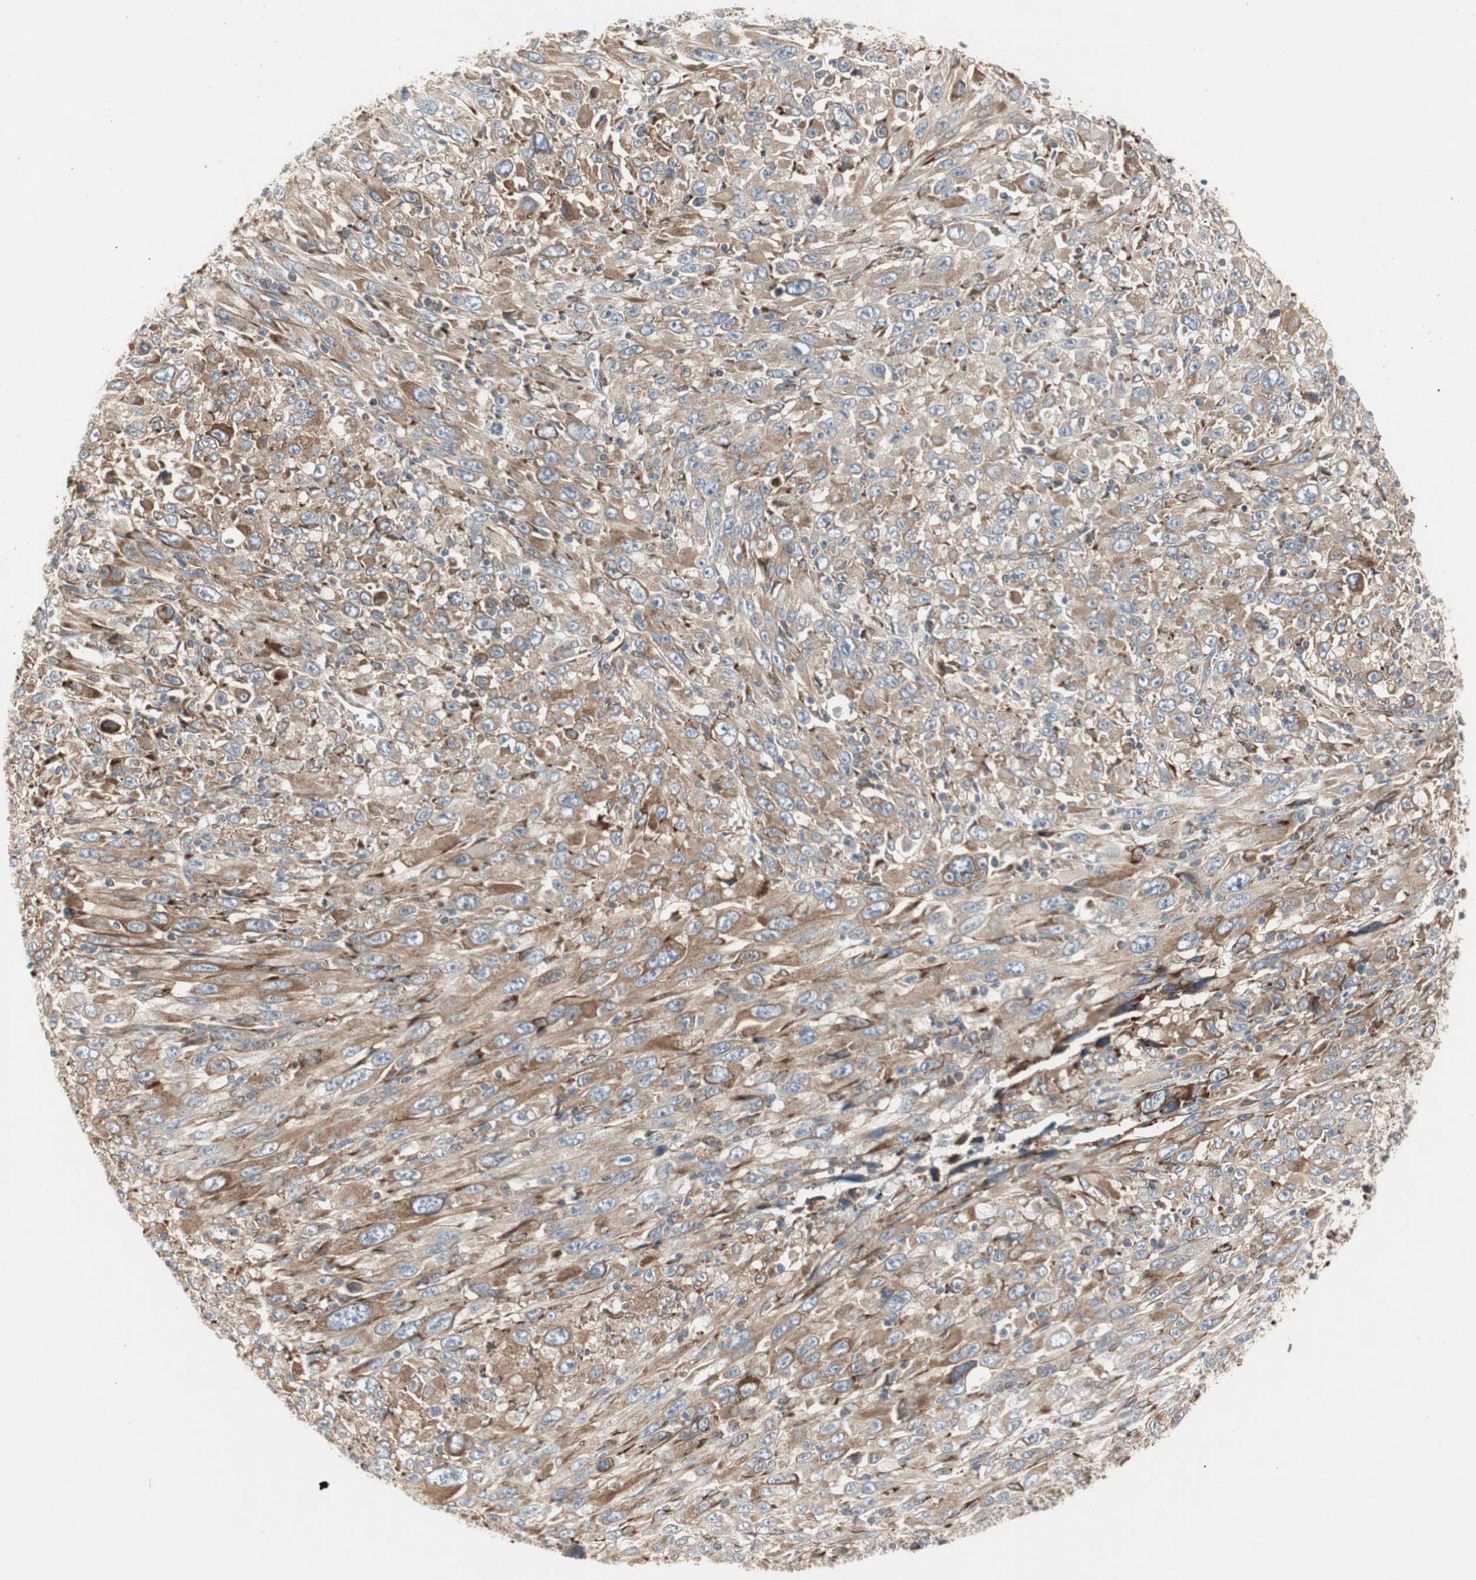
{"staining": {"intensity": "moderate", "quantity": ">75%", "location": "cytoplasmic/membranous"}, "tissue": "melanoma", "cell_type": "Tumor cells", "image_type": "cancer", "snomed": [{"axis": "morphology", "description": "Malignant melanoma, Metastatic site"}, {"axis": "topography", "description": "Skin"}], "caption": "IHC (DAB) staining of melanoma shows moderate cytoplasmic/membranous protein staining in approximately >75% of tumor cells. (DAB IHC, brown staining for protein, blue staining for nuclei).", "gene": "H6PD", "patient": {"sex": "female", "age": 56}}